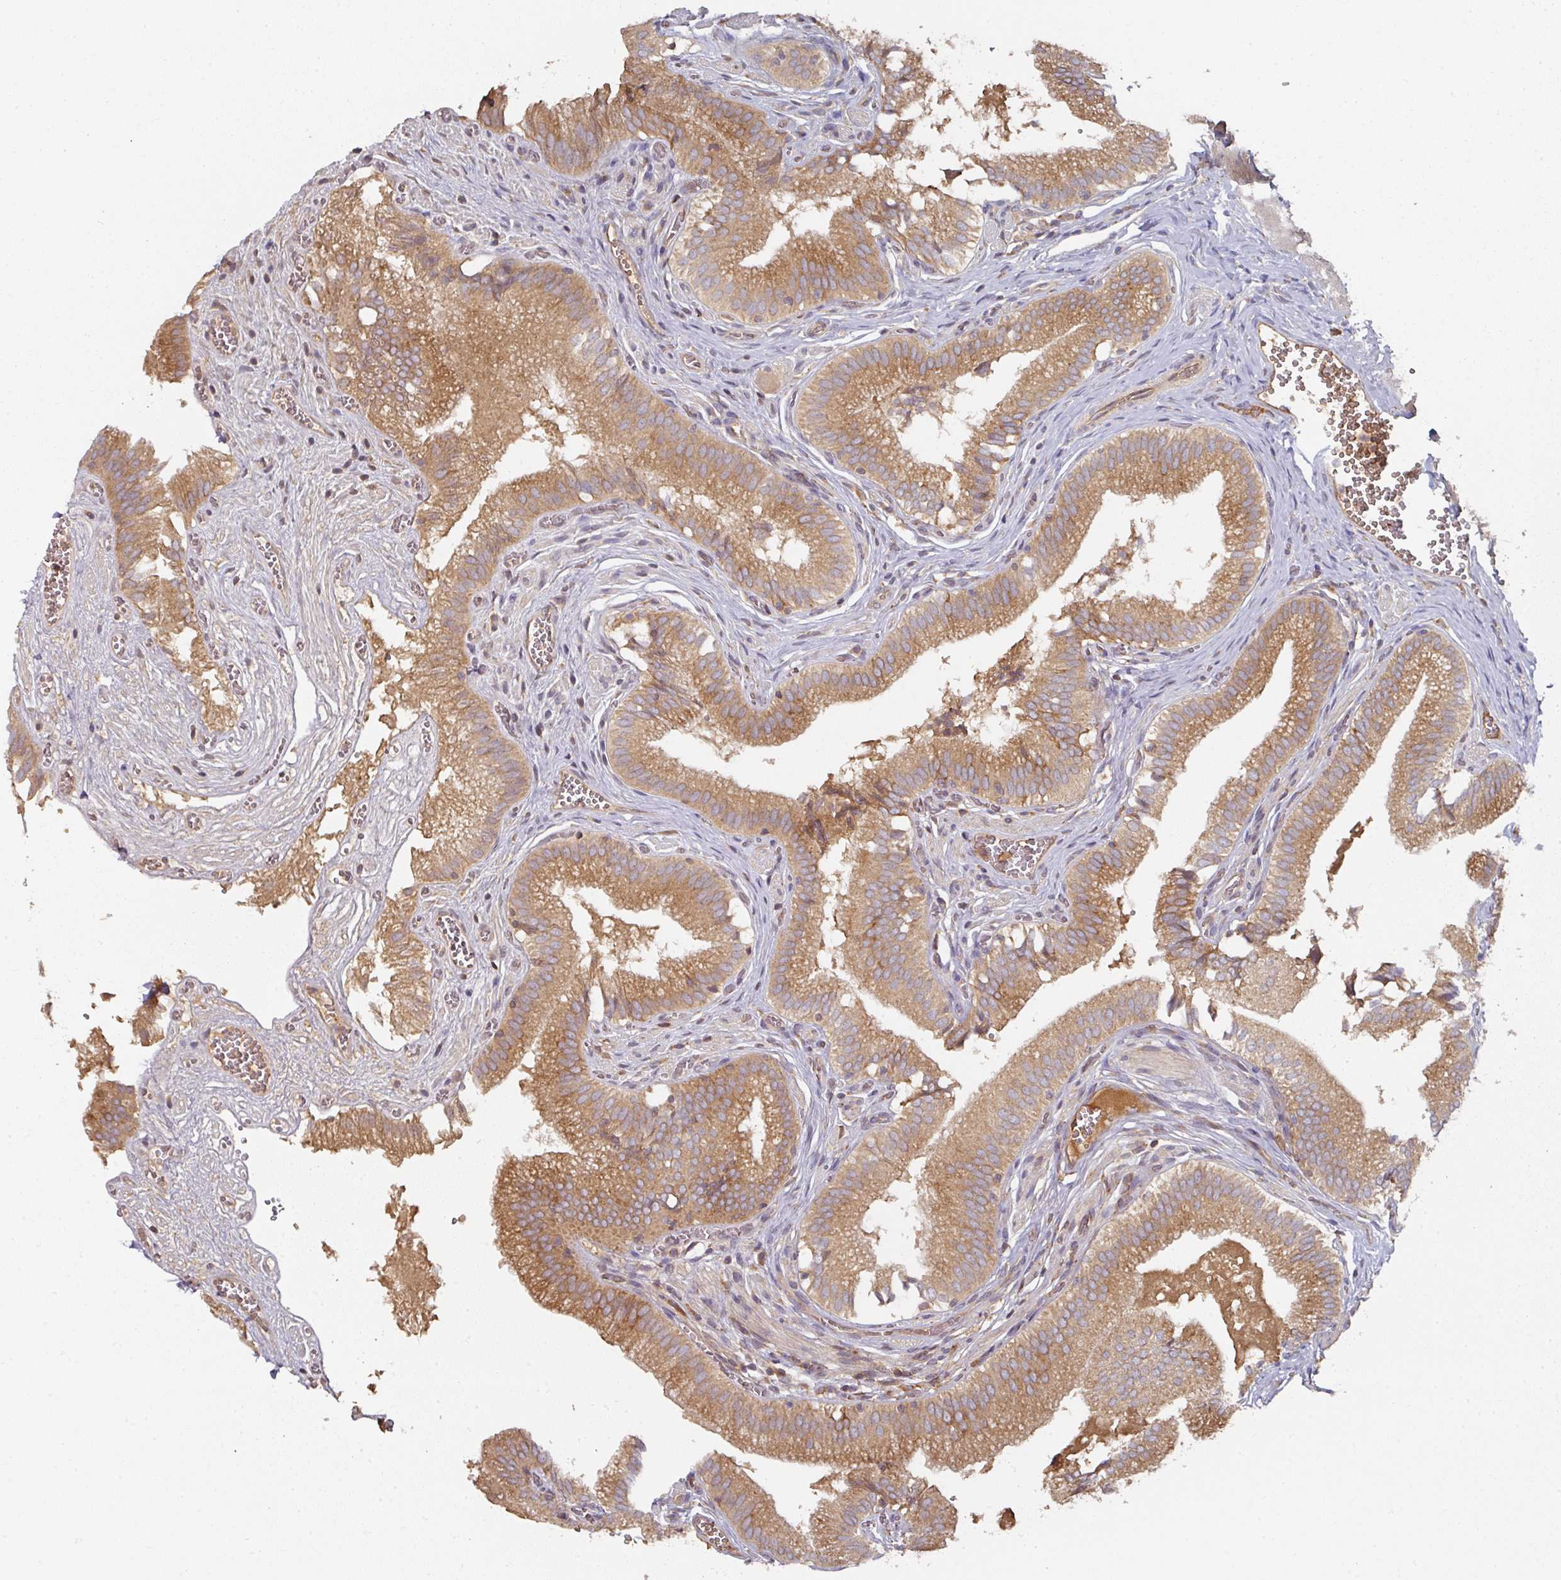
{"staining": {"intensity": "strong", "quantity": ">75%", "location": "cytoplasmic/membranous"}, "tissue": "gallbladder", "cell_type": "Glandular cells", "image_type": "normal", "snomed": [{"axis": "morphology", "description": "Normal tissue, NOS"}, {"axis": "topography", "description": "Gallbladder"}, {"axis": "topography", "description": "Peripheral nerve tissue"}], "caption": "Immunohistochemistry (IHC) photomicrograph of normal gallbladder stained for a protein (brown), which shows high levels of strong cytoplasmic/membranous positivity in about >75% of glandular cells.", "gene": "CEP95", "patient": {"sex": "male", "age": 17}}